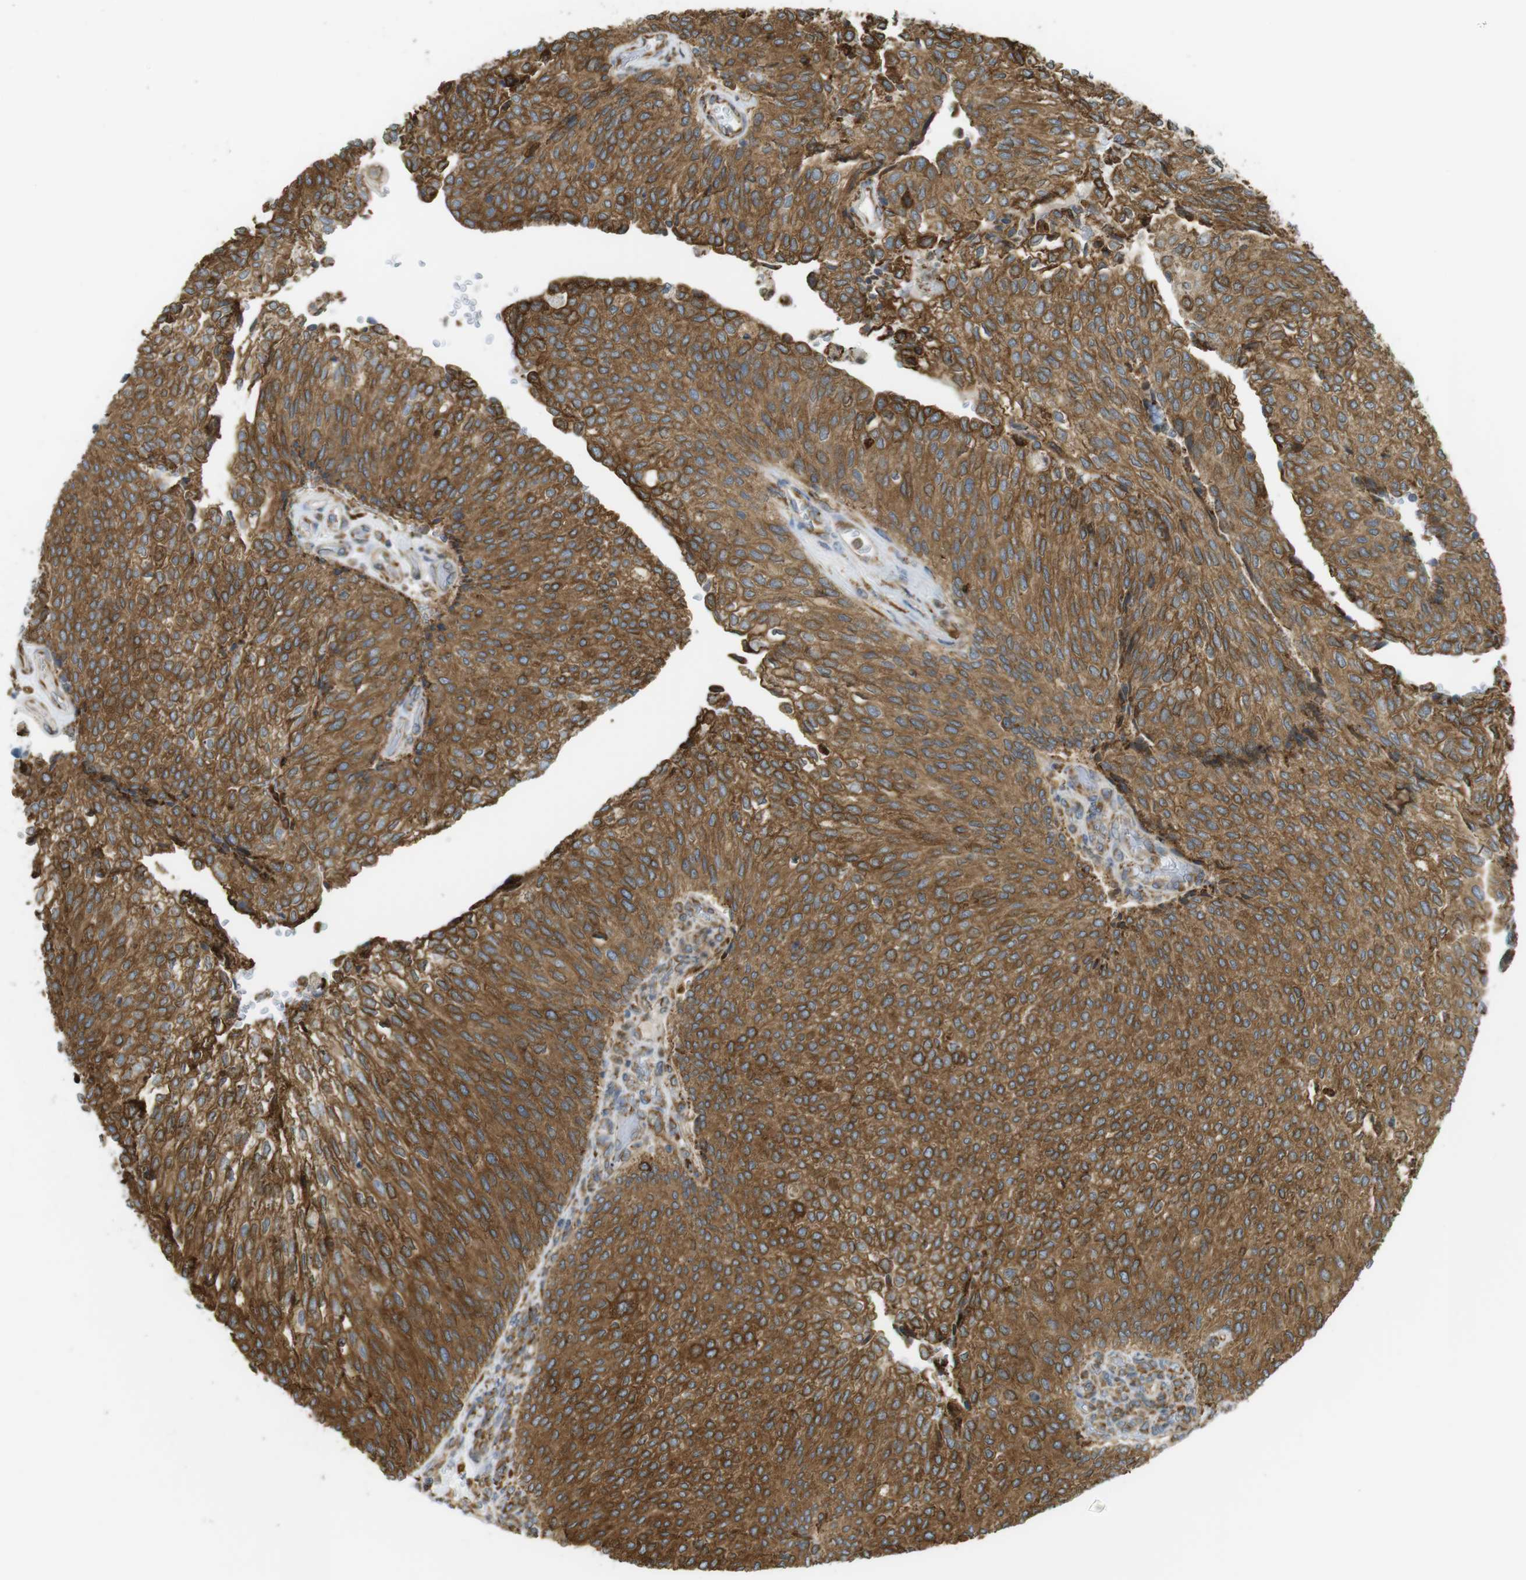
{"staining": {"intensity": "strong", "quantity": ">75%", "location": "cytoplasmic/membranous"}, "tissue": "urothelial cancer", "cell_type": "Tumor cells", "image_type": "cancer", "snomed": [{"axis": "morphology", "description": "Urothelial carcinoma, Low grade"}, {"axis": "topography", "description": "Urinary bladder"}], "caption": "Immunohistochemistry (DAB) staining of human urothelial cancer reveals strong cytoplasmic/membranous protein staining in approximately >75% of tumor cells.", "gene": "MBOAT2", "patient": {"sex": "female", "age": 79}}